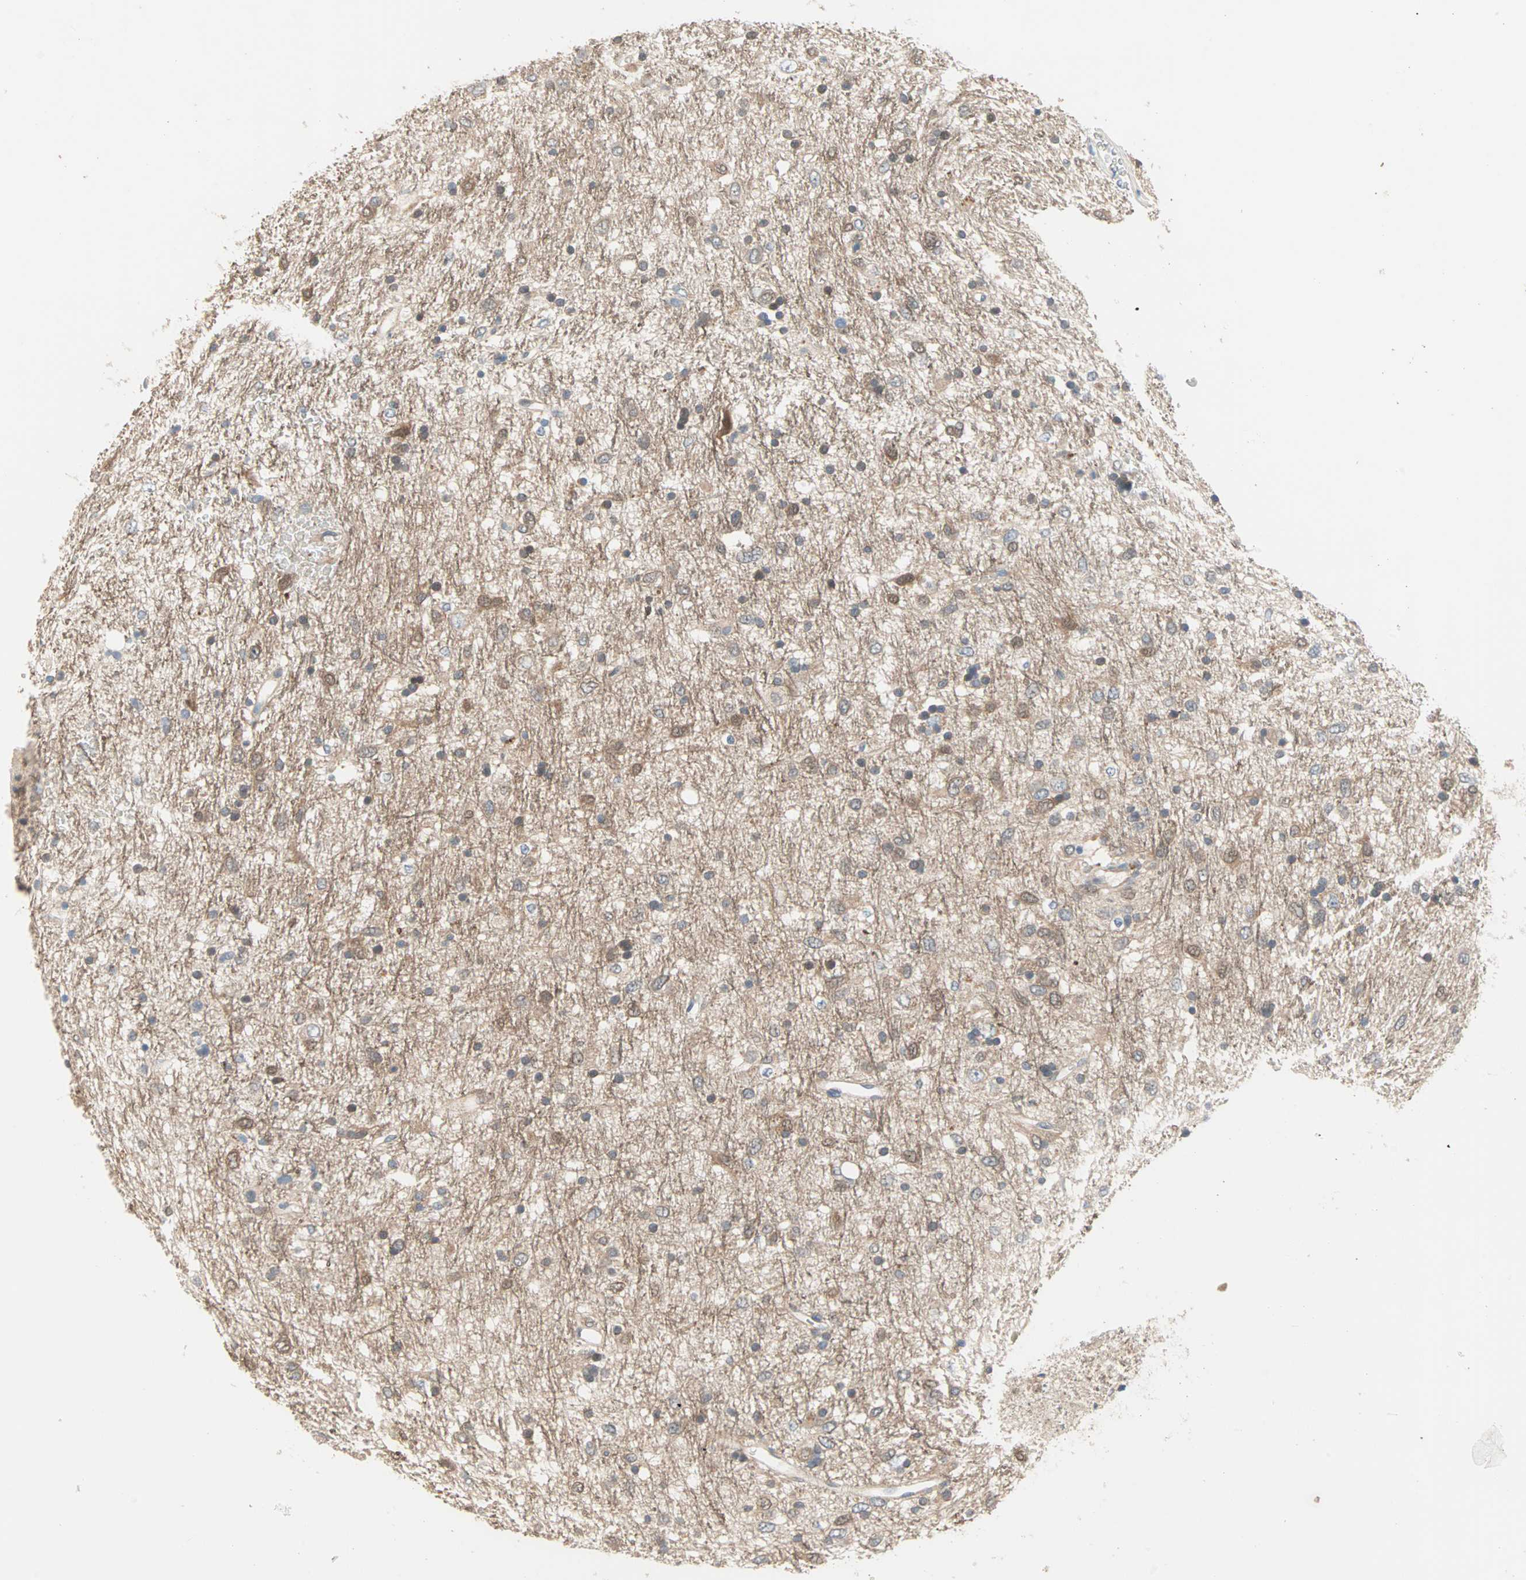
{"staining": {"intensity": "moderate", "quantity": ">75%", "location": "cytoplasmic/membranous"}, "tissue": "glioma", "cell_type": "Tumor cells", "image_type": "cancer", "snomed": [{"axis": "morphology", "description": "Glioma, malignant, Low grade"}, {"axis": "topography", "description": "Brain"}], "caption": "Tumor cells demonstrate moderate cytoplasmic/membranous expression in approximately >75% of cells in low-grade glioma (malignant).", "gene": "MPI", "patient": {"sex": "male", "age": 77}}